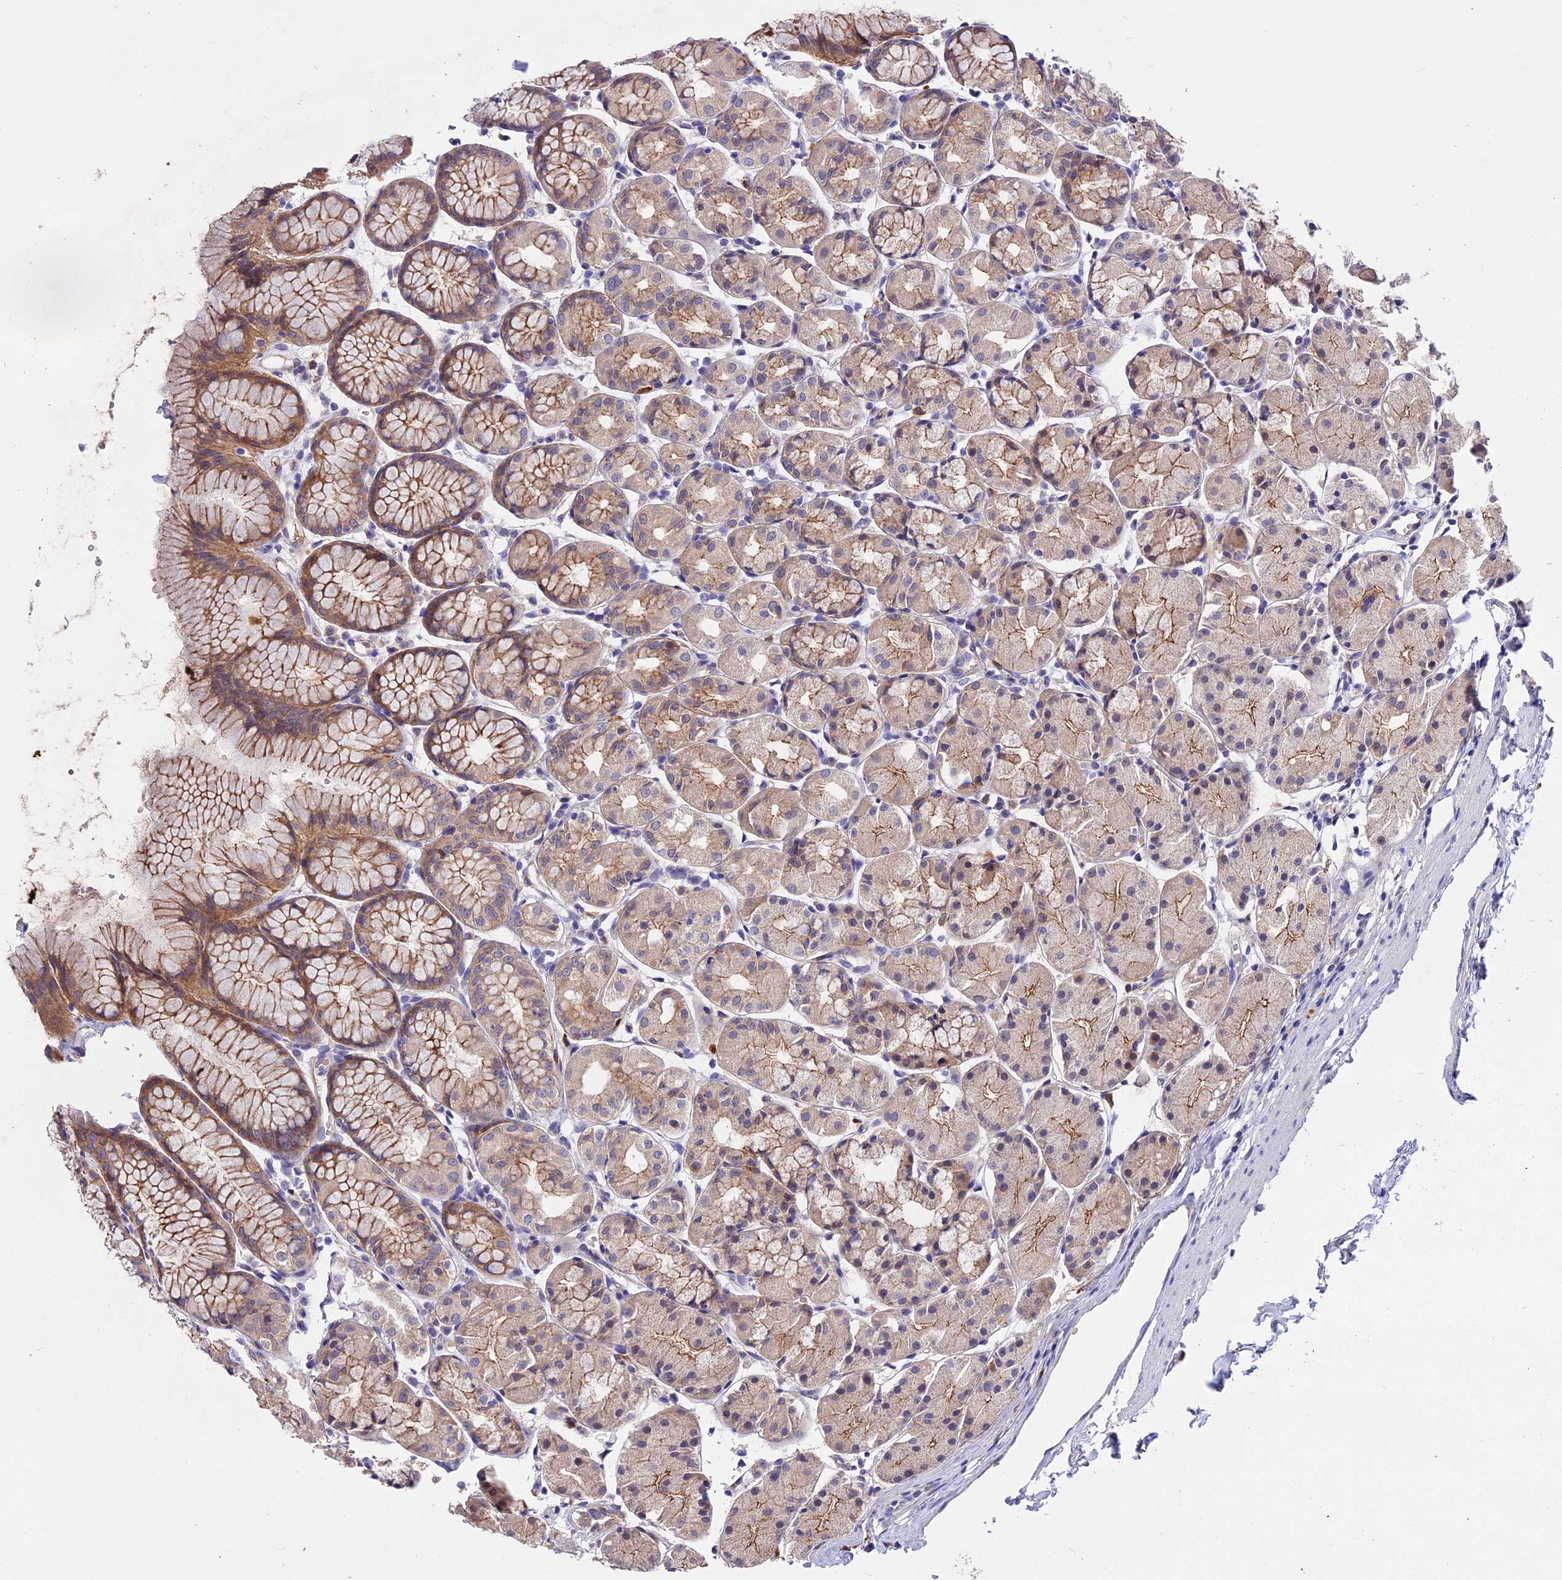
{"staining": {"intensity": "moderate", "quantity": "25%-75%", "location": "cytoplasmic/membranous"}, "tissue": "stomach", "cell_type": "Glandular cells", "image_type": "normal", "snomed": [{"axis": "morphology", "description": "Normal tissue, NOS"}, {"axis": "topography", "description": "Stomach, upper"}], "caption": "Normal stomach demonstrates moderate cytoplasmic/membranous staining in approximately 25%-75% of glandular cells, visualized by immunohistochemistry.", "gene": "GK5", "patient": {"sex": "male", "age": 47}}